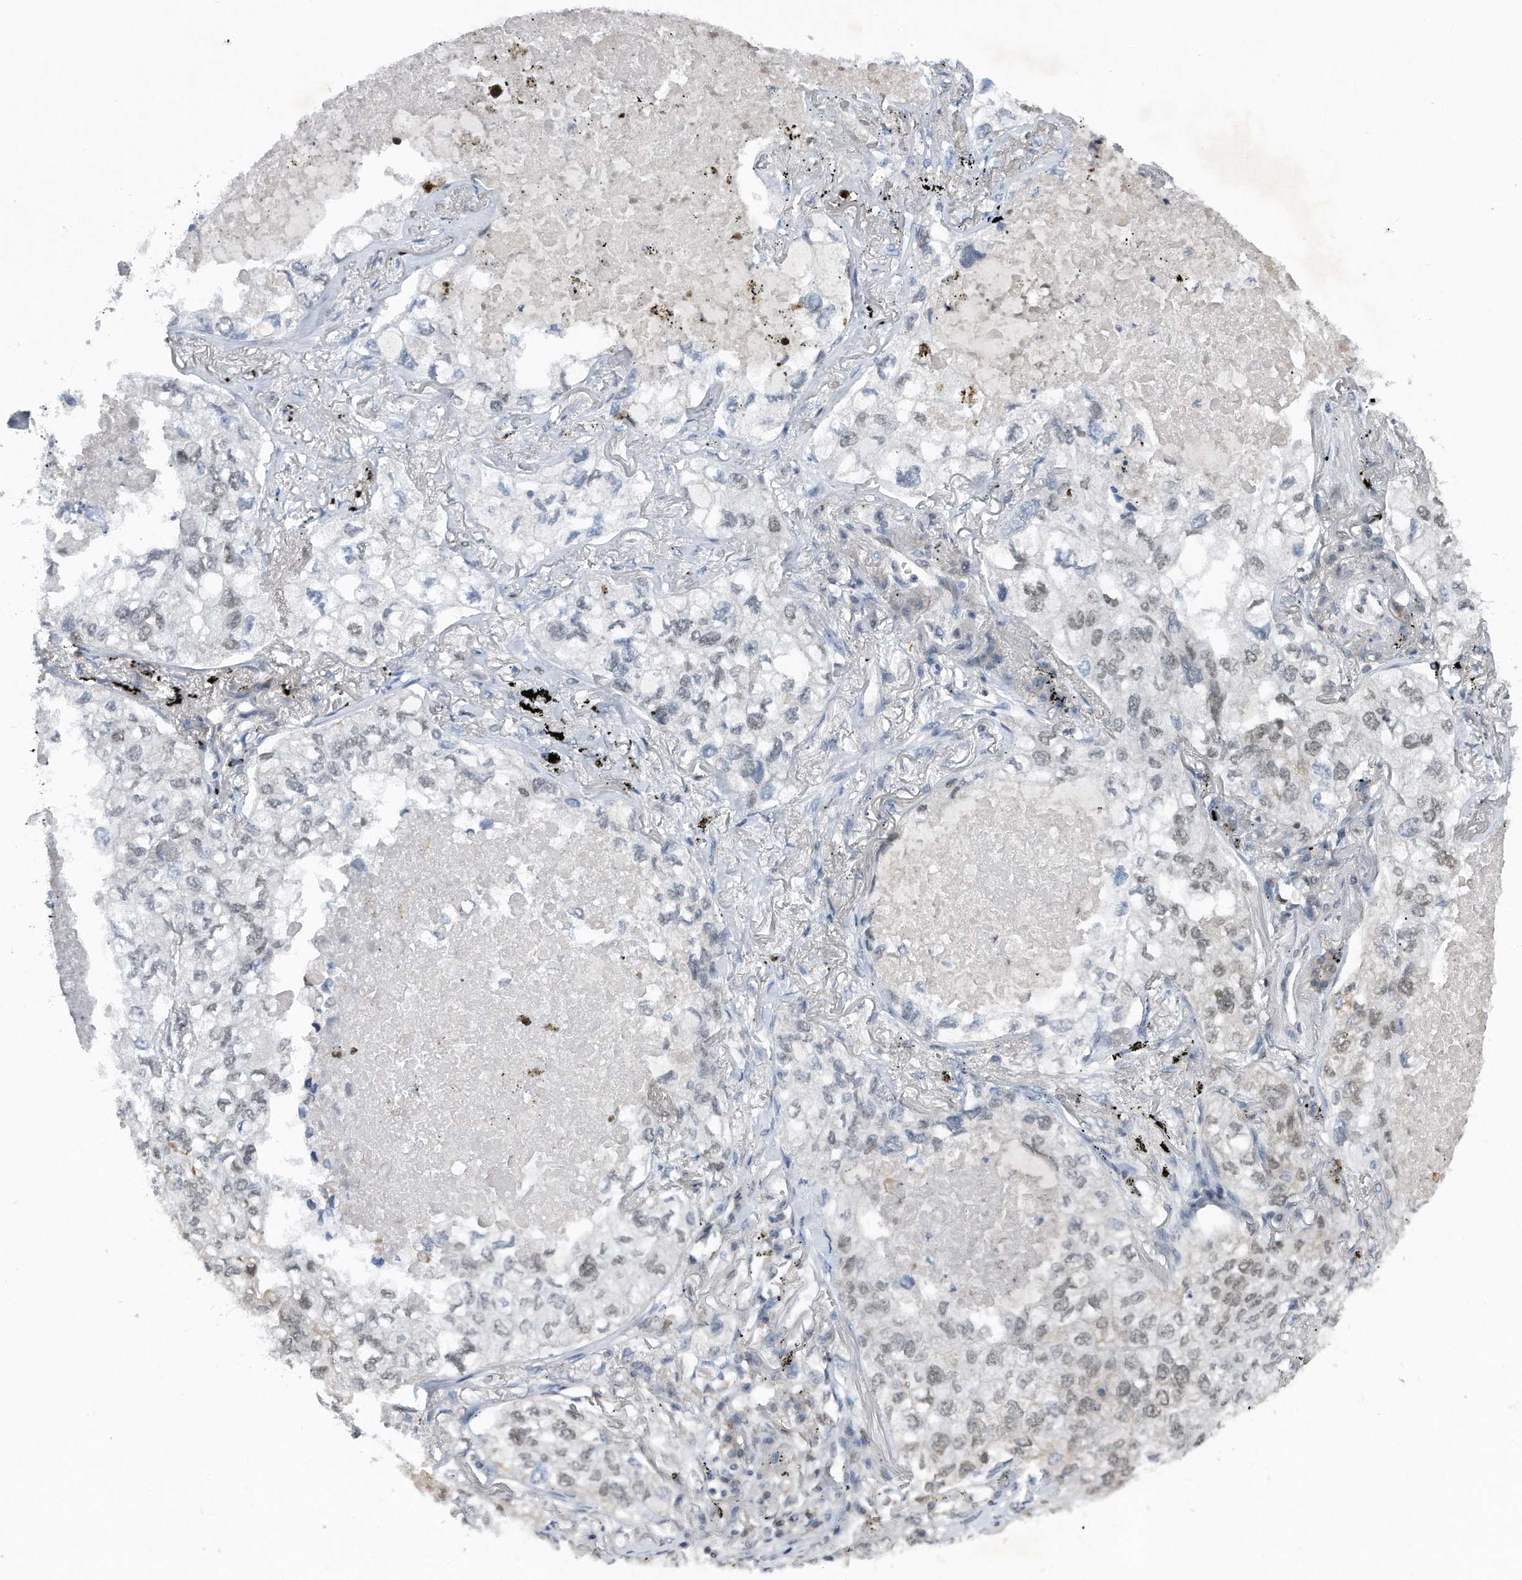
{"staining": {"intensity": "negative", "quantity": "none", "location": "none"}, "tissue": "lung cancer", "cell_type": "Tumor cells", "image_type": "cancer", "snomed": [{"axis": "morphology", "description": "Adenocarcinoma, NOS"}, {"axis": "topography", "description": "Lung"}], "caption": "Tumor cells show no significant protein staining in adenocarcinoma (lung).", "gene": "TP53INP1", "patient": {"sex": "male", "age": 65}}